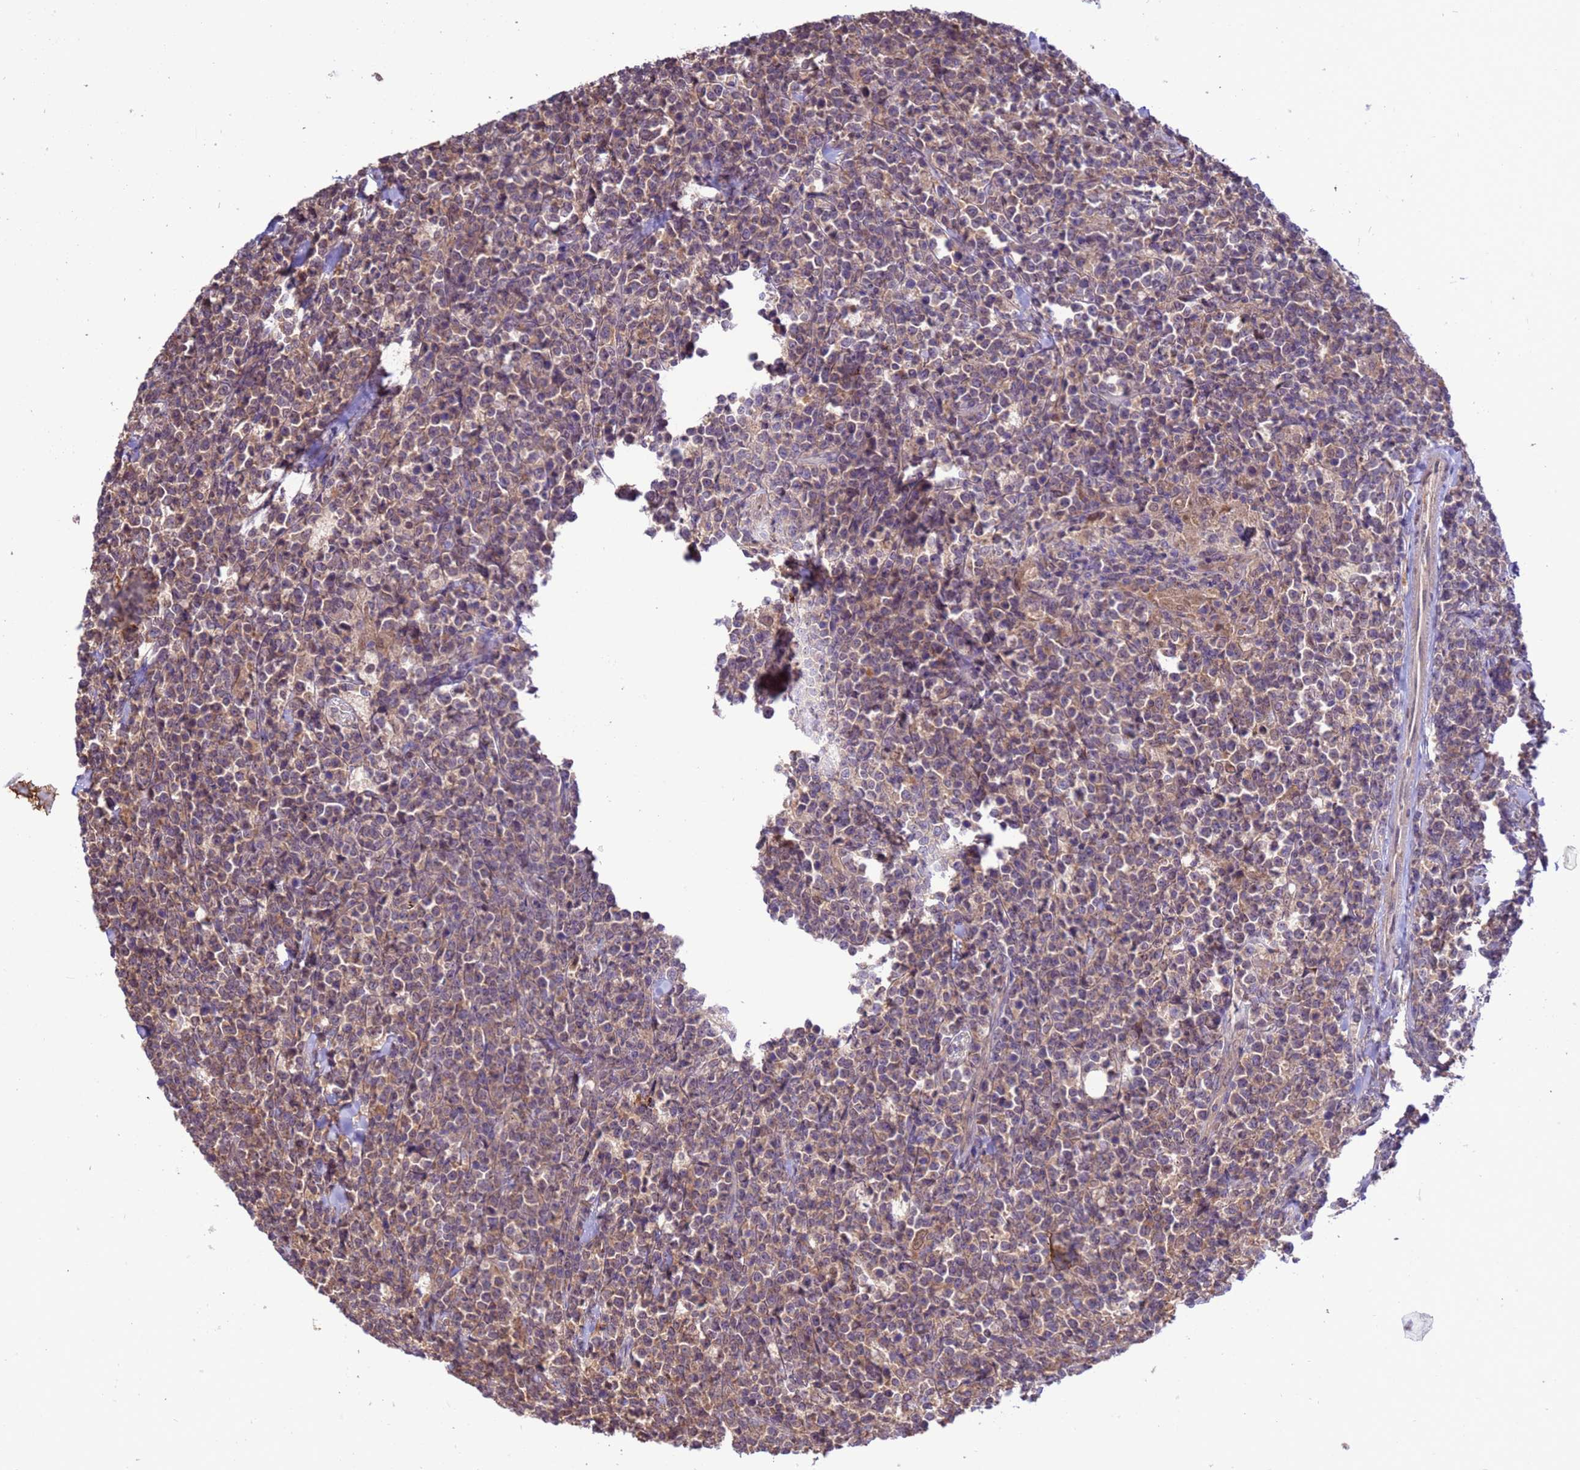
{"staining": {"intensity": "moderate", "quantity": "25%-75%", "location": "cytoplasmic/membranous"}, "tissue": "lymphoma", "cell_type": "Tumor cells", "image_type": "cancer", "snomed": [{"axis": "morphology", "description": "Malignant lymphoma, non-Hodgkin's type, High grade"}, {"axis": "topography", "description": "Small intestine"}], "caption": "High-grade malignant lymphoma, non-Hodgkin's type stained with IHC demonstrates moderate cytoplasmic/membranous staining in approximately 25%-75% of tumor cells.", "gene": "ZFP69B", "patient": {"sex": "male", "age": 8}}